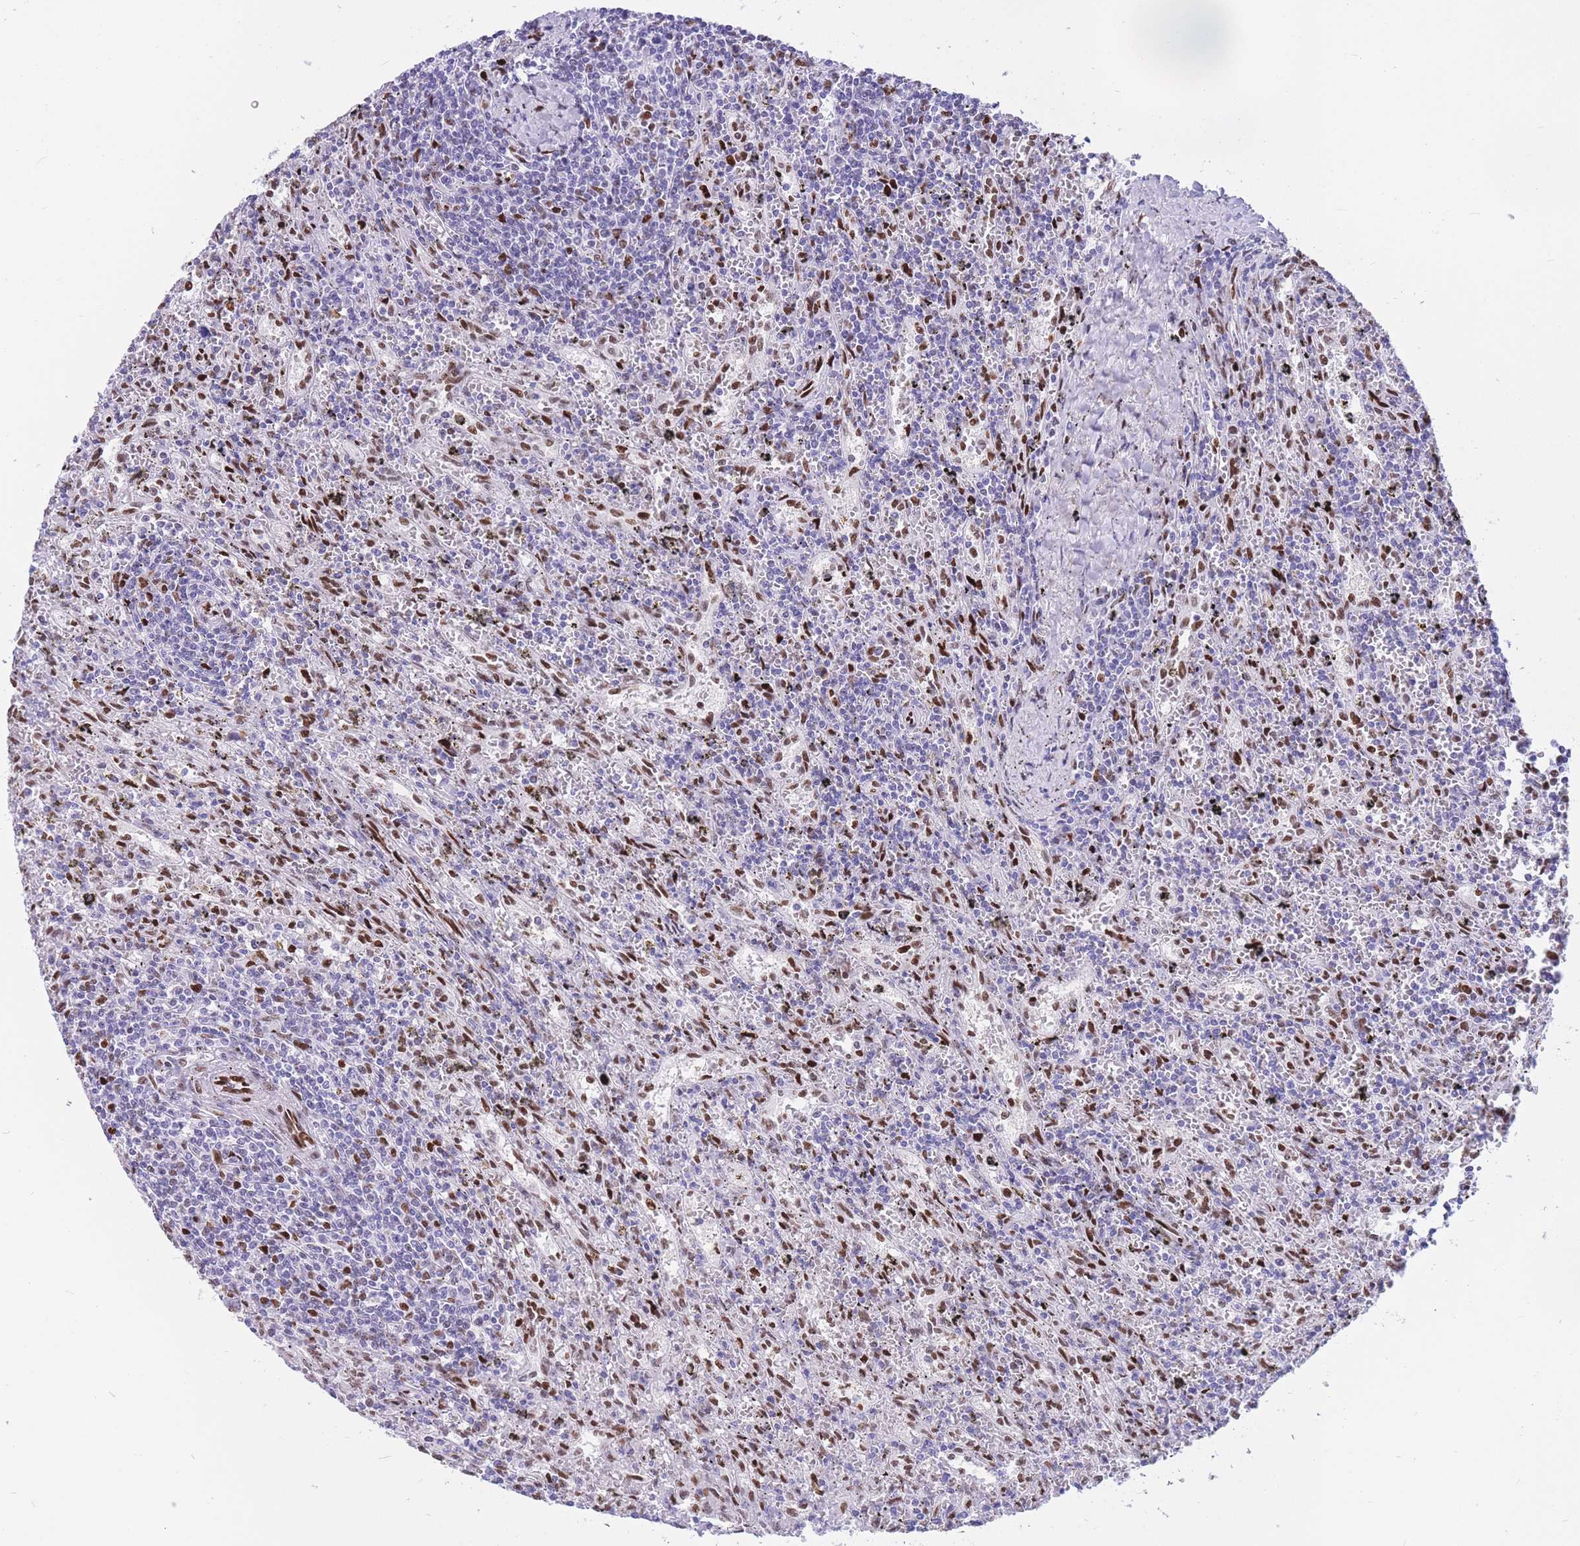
{"staining": {"intensity": "negative", "quantity": "none", "location": "none"}, "tissue": "lymphoma", "cell_type": "Tumor cells", "image_type": "cancer", "snomed": [{"axis": "morphology", "description": "Malignant lymphoma, non-Hodgkin's type, Low grade"}, {"axis": "topography", "description": "Spleen"}], "caption": "This is an immunohistochemistry (IHC) micrograph of human lymphoma. There is no positivity in tumor cells.", "gene": "NASP", "patient": {"sex": "male", "age": 76}}